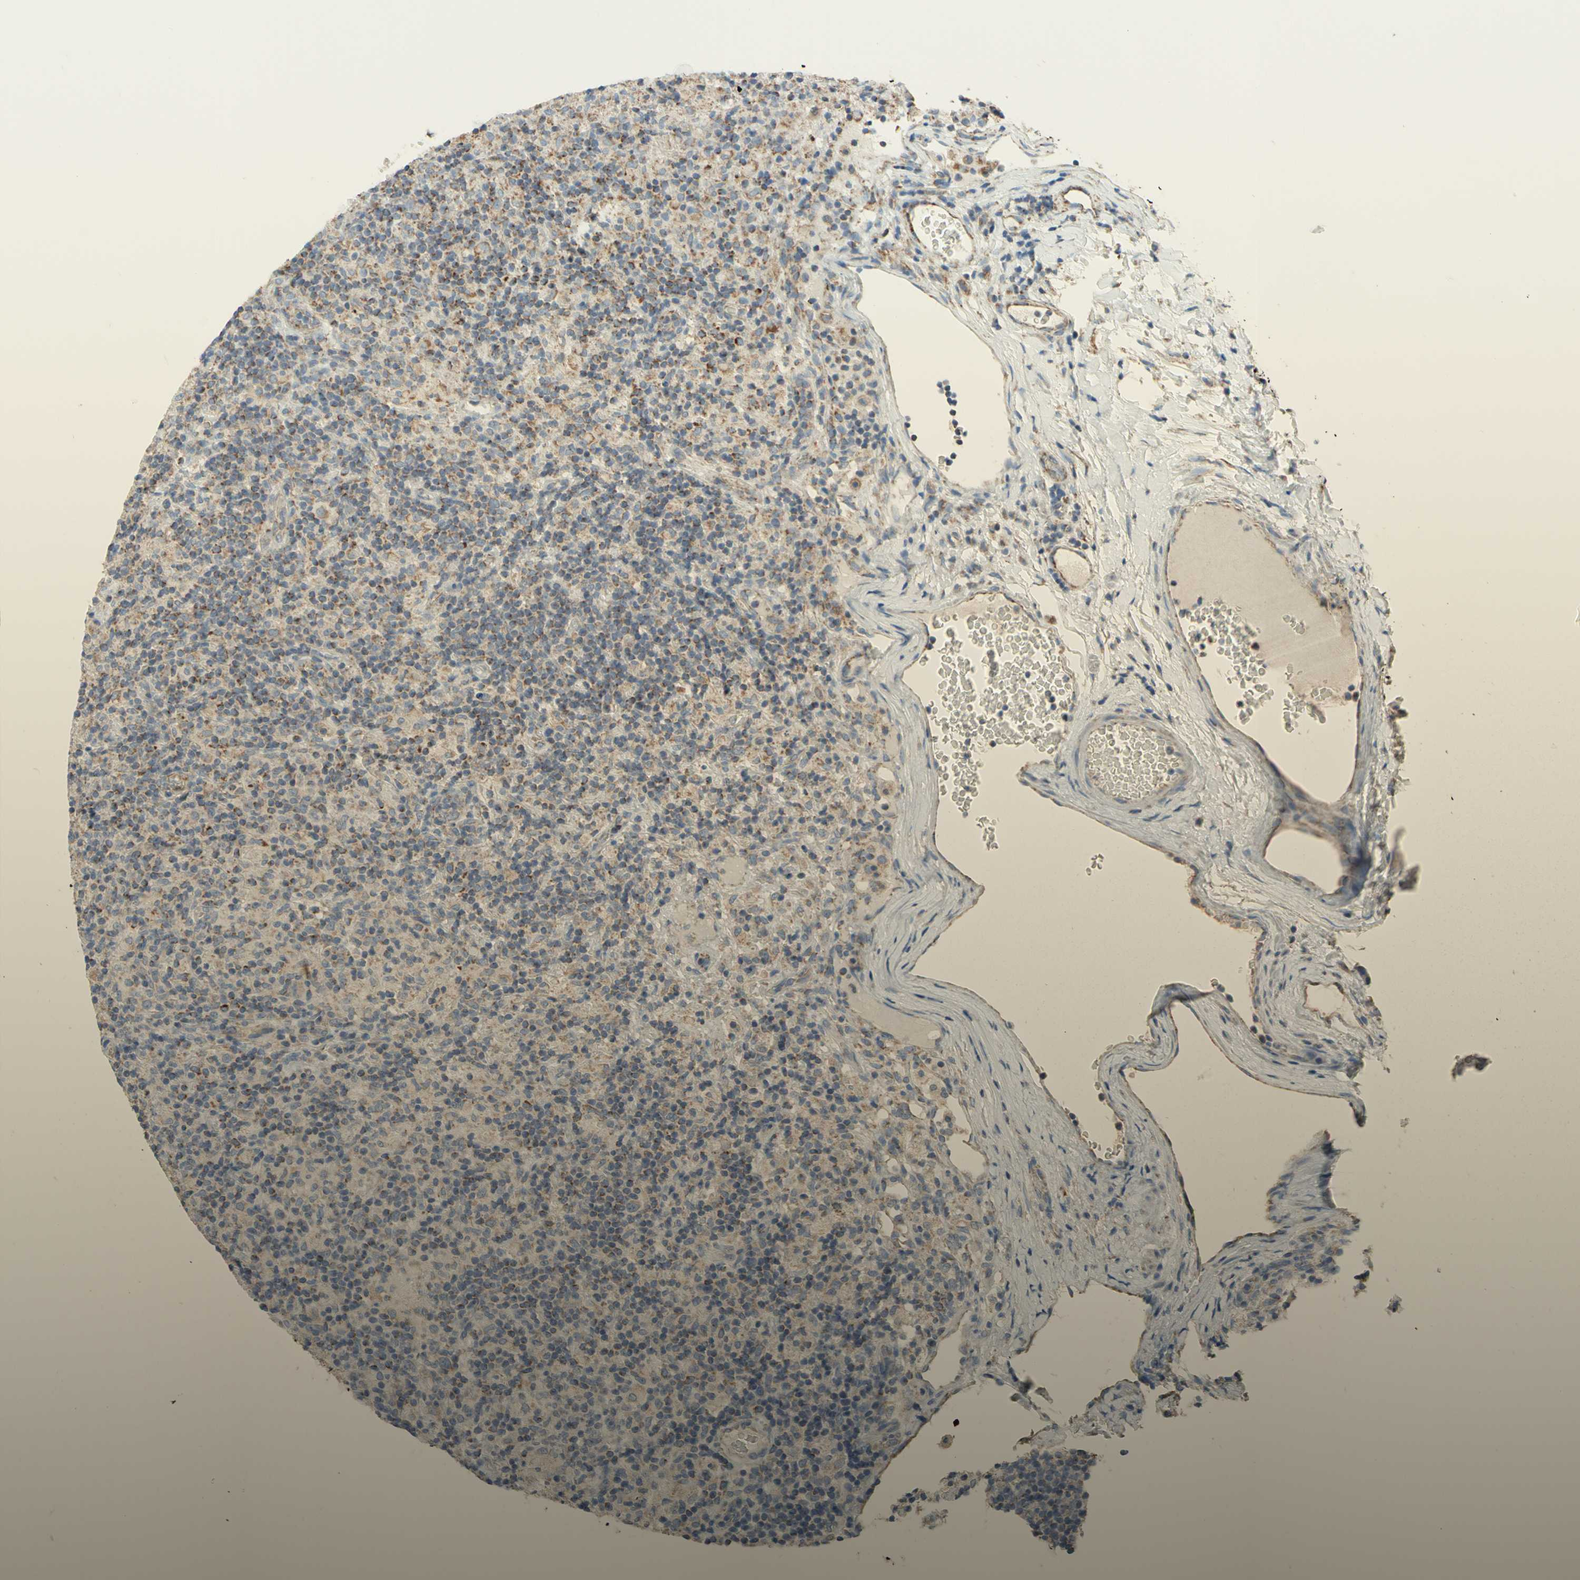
{"staining": {"intensity": "moderate", "quantity": "<25%", "location": "cytoplasmic/membranous"}, "tissue": "lymphoma", "cell_type": "Tumor cells", "image_type": "cancer", "snomed": [{"axis": "morphology", "description": "Hodgkin's disease, NOS"}, {"axis": "topography", "description": "Lymph node"}], "caption": "Tumor cells reveal low levels of moderate cytoplasmic/membranous staining in about <25% of cells in human Hodgkin's disease.", "gene": "ARMC10", "patient": {"sex": "male", "age": 70}}